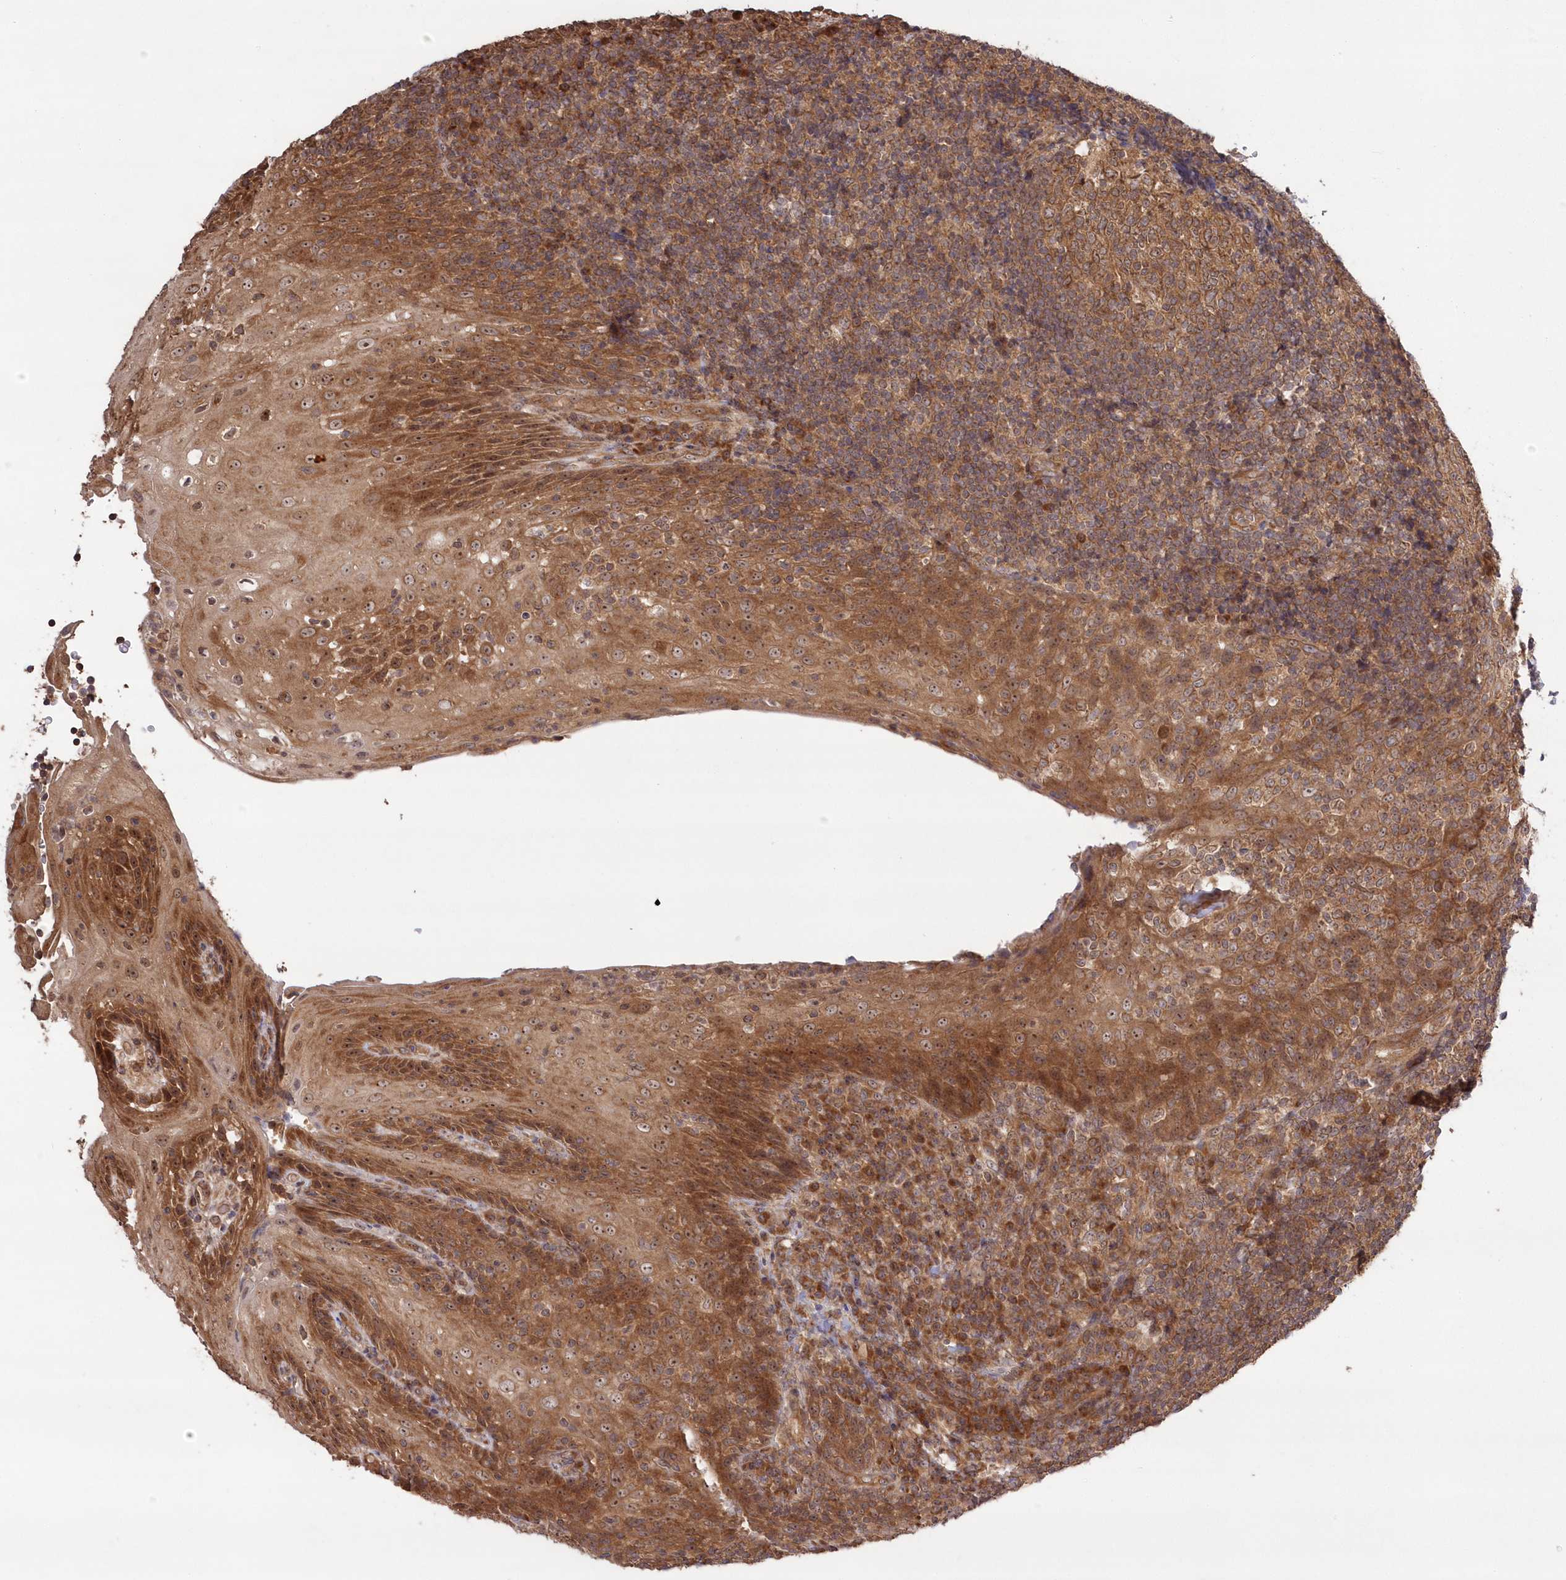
{"staining": {"intensity": "moderate", "quantity": ">75%", "location": "cytoplasmic/membranous"}, "tissue": "tonsil", "cell_type": "Germinal center cells", "image_type": "normal", "snomed": [{"axis": "morphology", "description": "Normal tissue, NOS"}, {"axis": "topography", "description": "Tonsil"}], "caption": "DAB immunohistochemical staining of unremarkable tonsil shows moderate cytoplasmic/membranous protein expression in about >75% of germinal center cells. Nuclei are stained in blue.", "gene": "TBCA", "patient": {"sex": "male", "age": 37}}